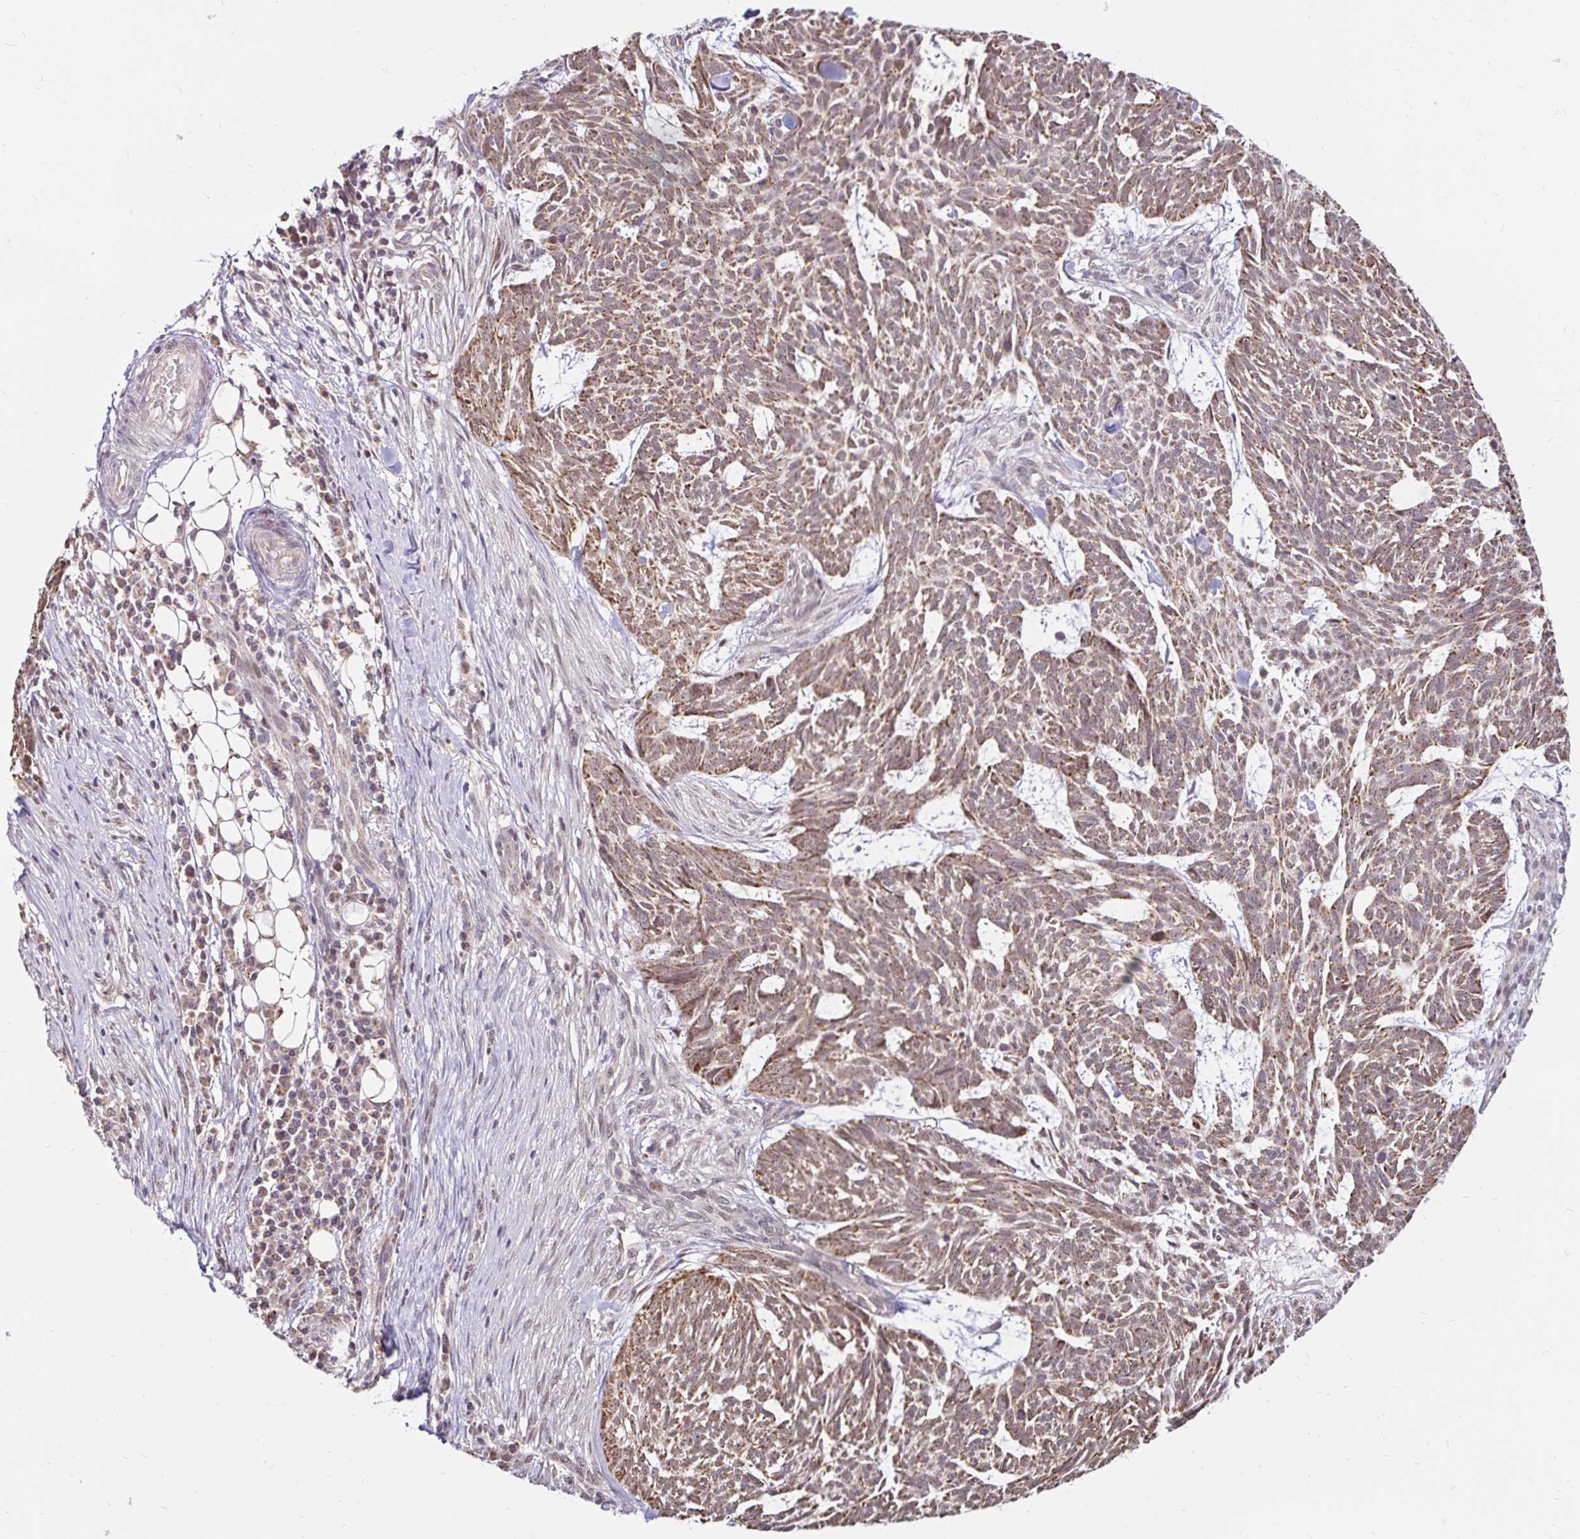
{"staining": {"intensity": "moderate", "quantity": ">75%", "location": "cytoplasmic/membranous"}, "tissue": "skin cancer", "cell_type": "Tumor cells", "image_type": "cancer", "snomed": [{"axis": "morphology", "description": "Basal cell carcinoma"}, {"axis": "topography", "description": "Skin"}], "caption": "Tumor cells exhibit medium levels of moderate cytoplasmic/membranous positivity in approximately >75% of cells in human basal cell carcinoma (skin).", "gene": "TIMM50", "patient": {"sex": "female", "age": 93}}